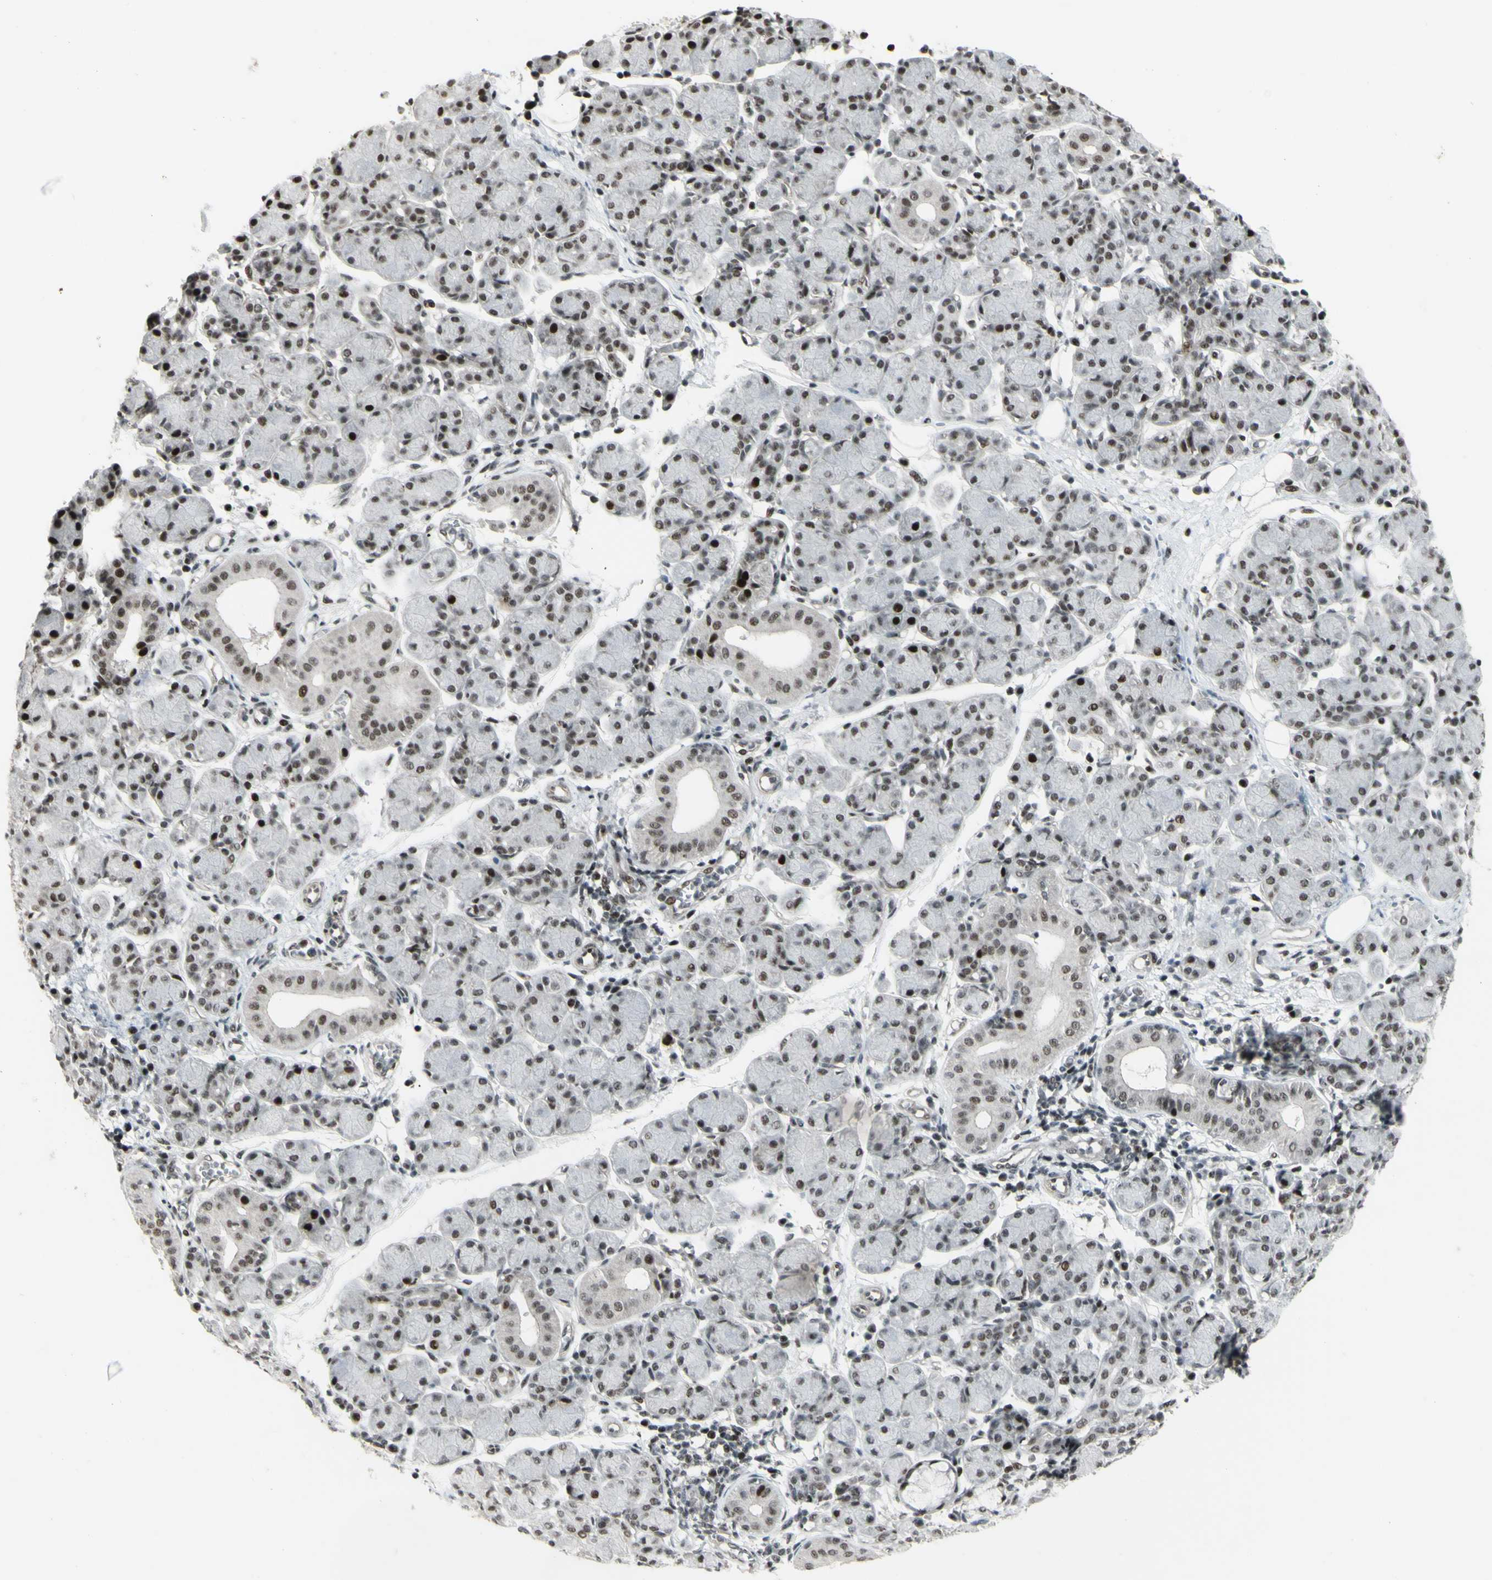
{"staining": {"intensity": "strong", "quantity": "25%-75%", "location": "nuclear"}, "tissue": "salivary gland", "cell_type": "Glandular cells", "image_type": "normal", "snomed": [{"axis": "morphology", "description": "Normal tissue, NOS"}, {"axis": "morphology", "description": "Inflammation, NOS"}, {"axis": "topography", "description": "Lymph node"}, {"axis": "topography", "description": "Salivary gland"}], "caption": "Protein staining shows strong nuclear expression in approximately 25%-75% of glandular cells in unremarkable salivary gland. Immunohistochemistry (ihc) stains the protein of interest in brown and the nuclei are stained blue.", "gene": "SUPT6H", "patient": {"sex": "male", "age": 3}}